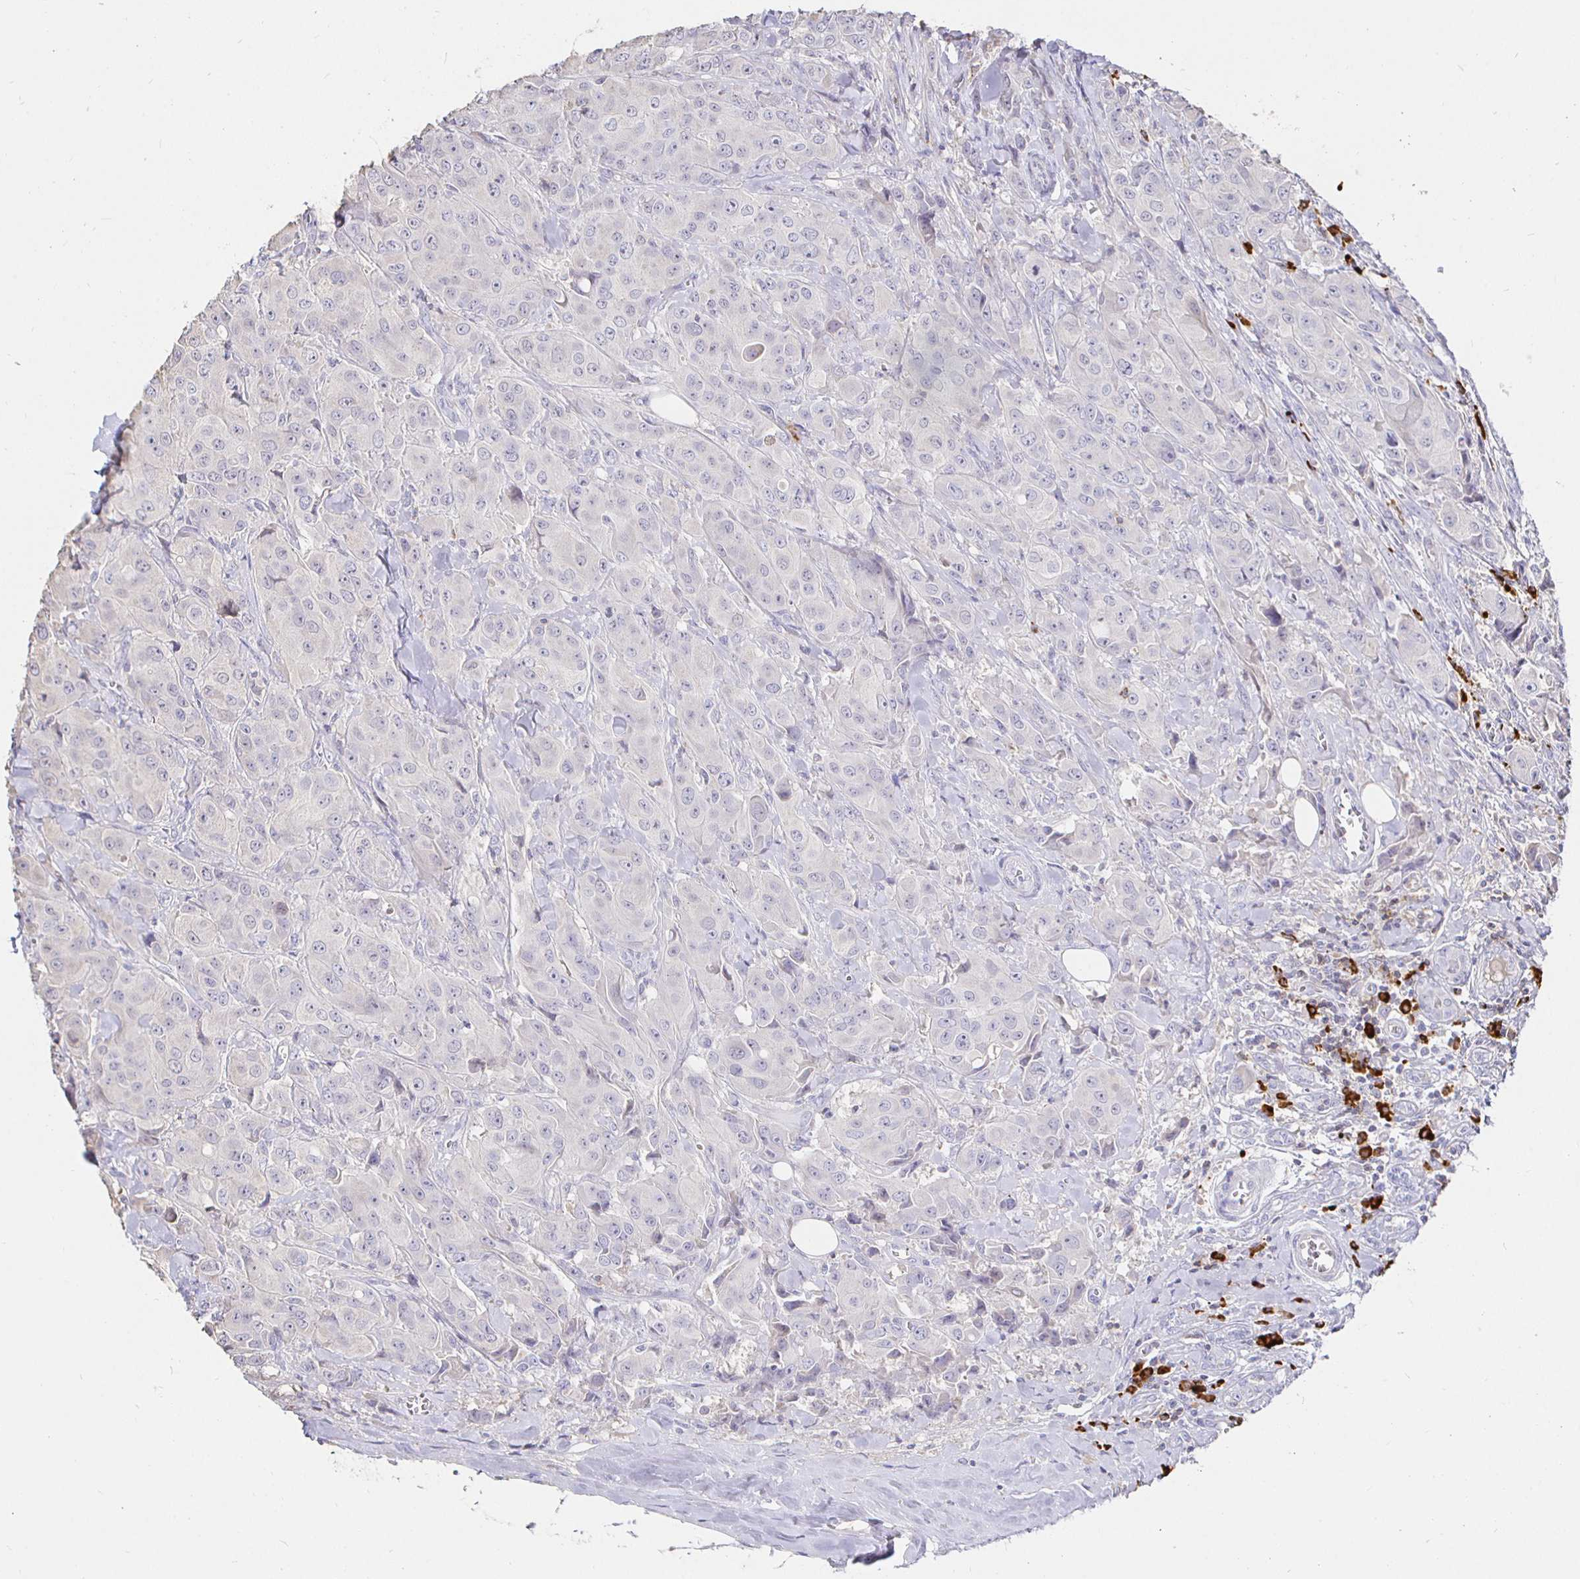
{"staining": {"intensity": "negative", "quantity": "none", "location": "none"}, "tissue": "breast cancer", "cell_type": "Tumor cells", "image_type": "cancer", "snomed": [{"axis": "morphology", "description": "Normal tissue, NOS"}, {"axis": "morphology", "description": "Duct carcinoma"}, {"axis": "topography", "description": "Breast"}], "caption": "Immunohistochemistry (IHC) histopathology image of human breast cancer (invasive ductal carcinoma) stained for a protein (brown), which exhibits no expression in tumor cells.", "gene": "CXCR3", "patient": {"sex": "female", "age": 43}}